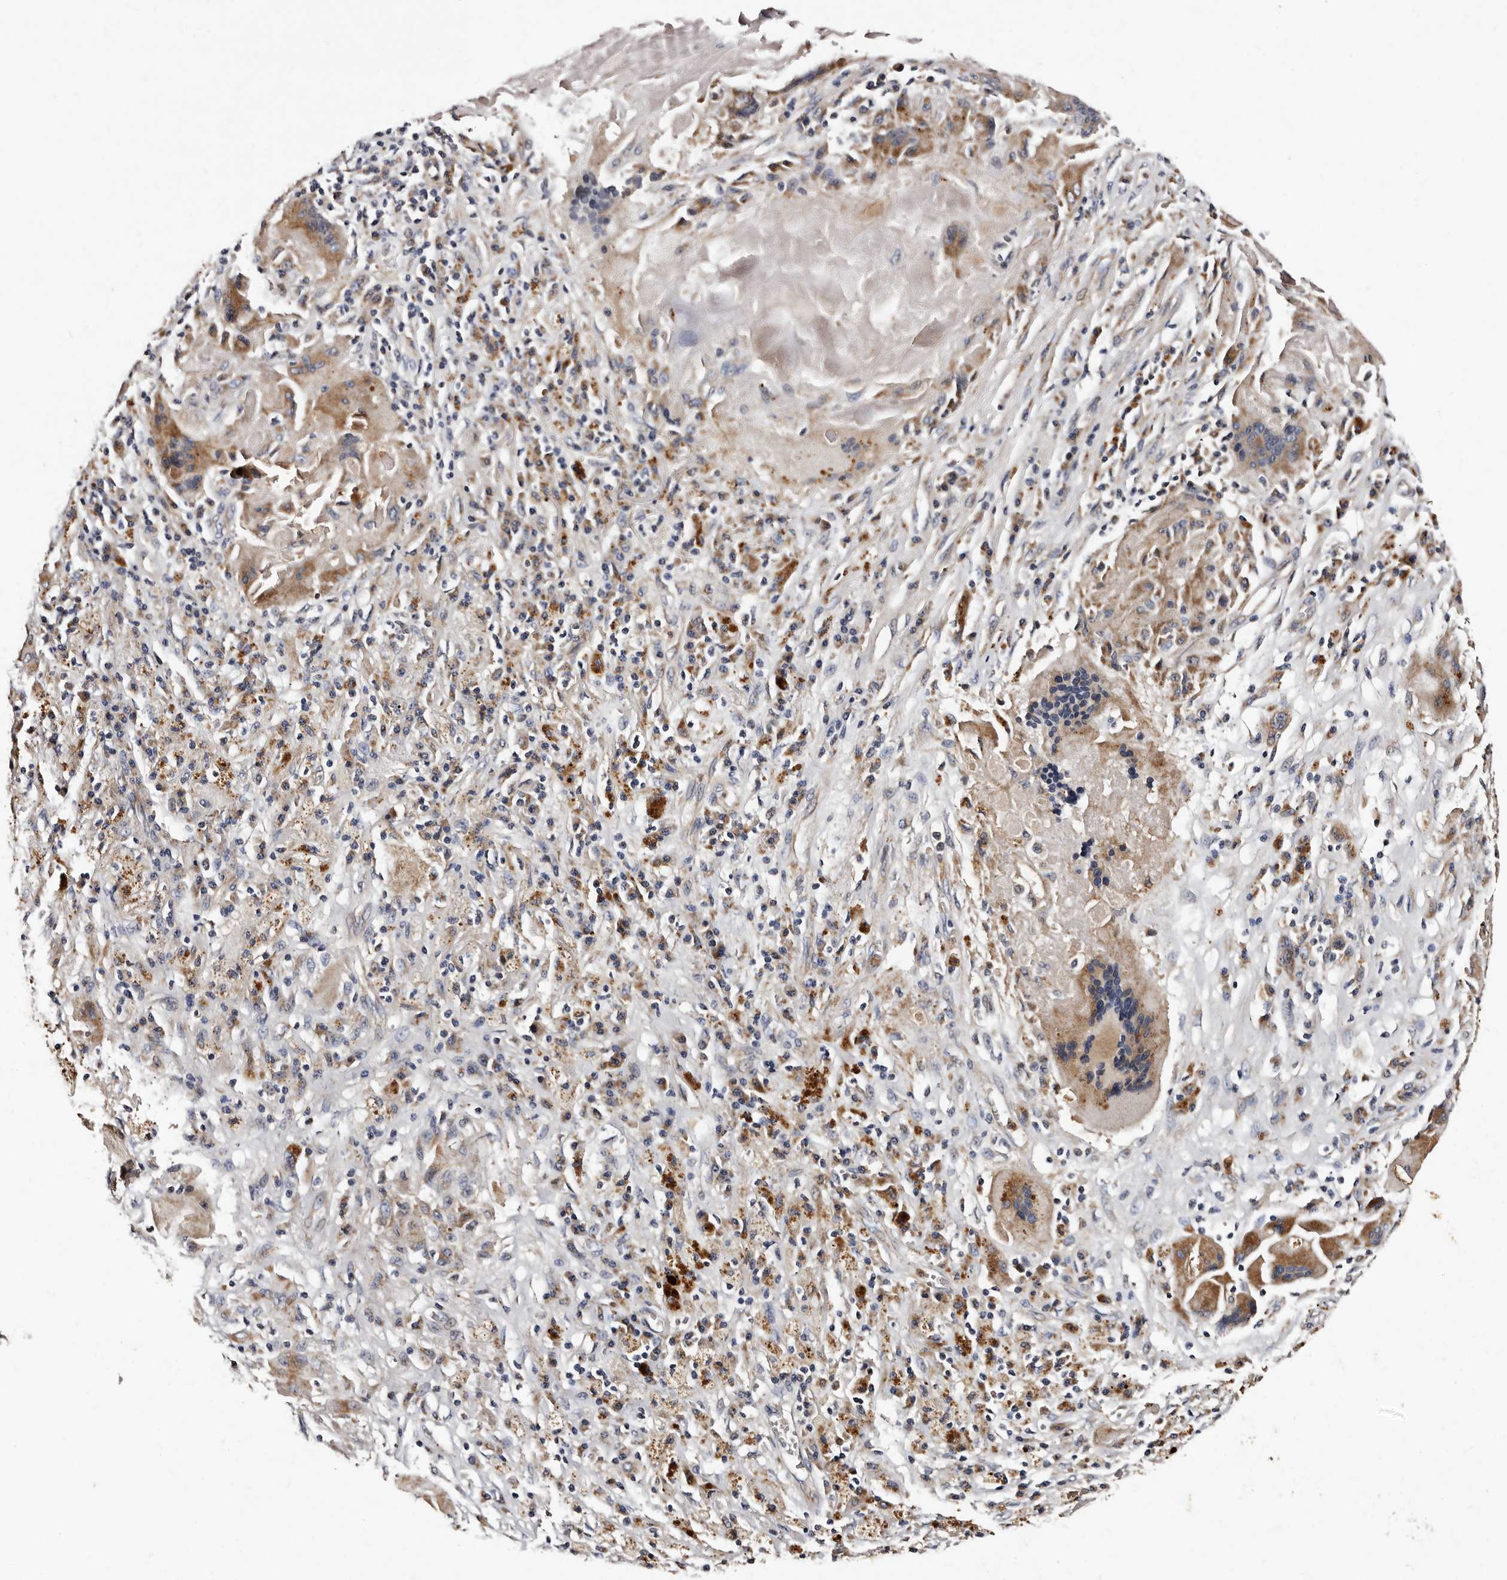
{"staining": {"intensity": "moderate", "quantity": ">75%", "location": "cytoplasmic/membranous"}, "tissue": "lung cancer", "cell_type": "Tumor cells", "image_type": "cancer", "snomed": [{"axis": "morphology", "description": "Squamous cell carcinoma, NOS"}, {"axis": "topography", "description": "Lung"}], "caption": "Immunohistochemistry image of human lung squamous cell carcinoma stained for a protein (brown), which displays medium levels of moderate cytoplasmic/membranous staining in about >75% of tumor cells.", "gene": "ADCK5", "patient": {"sex": "male", "age": 61}}